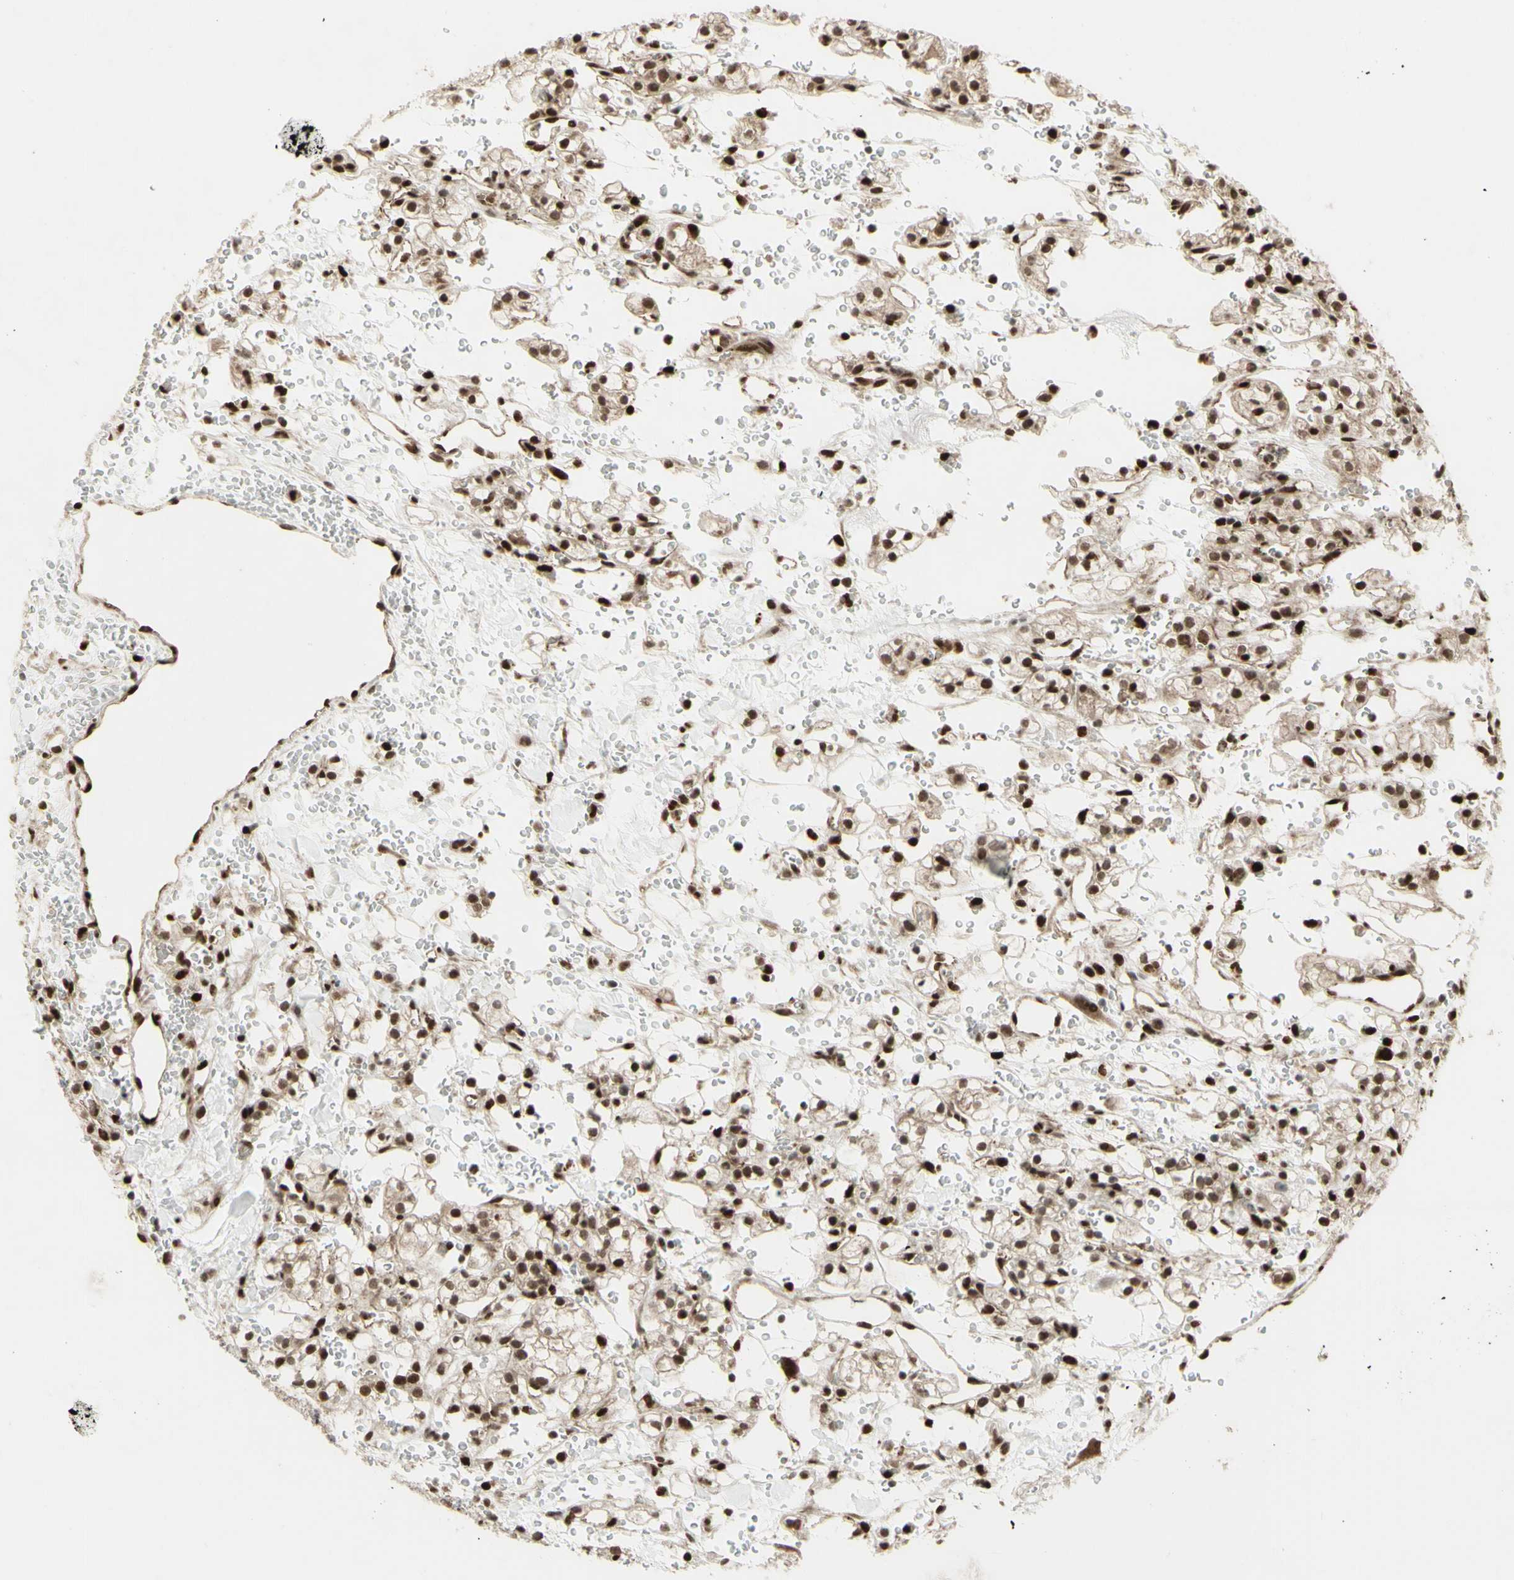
{"staining": {"intensity": "strong", "quantity": ">75%", "location": "cytoplasmic/membranous,nuclear"}, "tissue": "renal cancer", "cell_type": "Tumor cells", "image_type": "cancer", "snomed": [{"axis": "morphology", "description": "Adenocarcinoma, NOS"}, {"axis": "topography", "description": "Kidney"}], "caption": "Protein analysis of adenocarcinoma (renal) tissue displays strong cytoplasmic/membranous and nuclear positivity in about >75% of tumor cells. The staining was performed using DAB to visualize the protein expression in brown, while the nuclei were stained in blue with hematoxylin (Magnification: 20x).", "gene": "CBX1", "patient": {"sex": "male", "age": 61}}